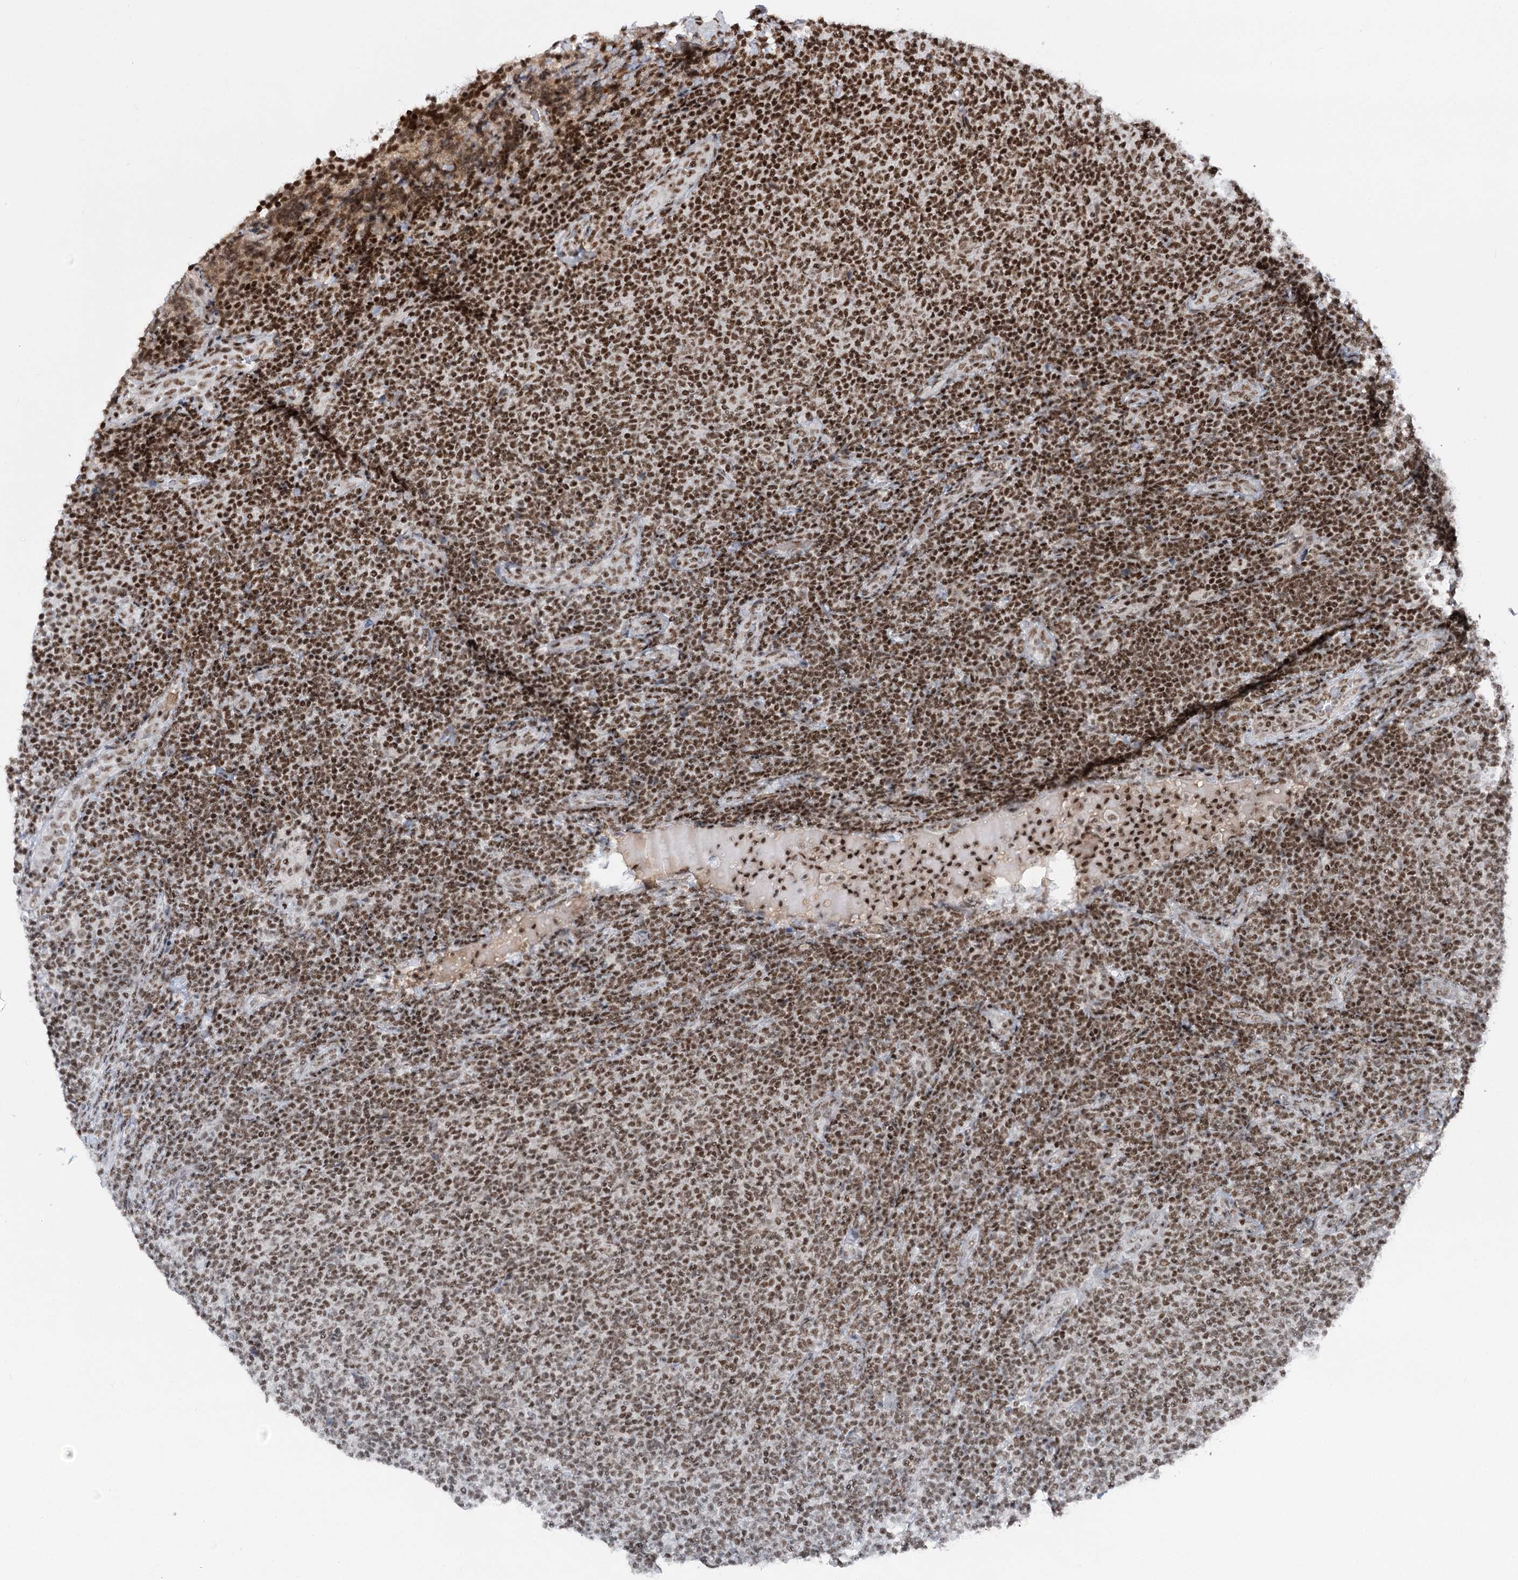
{"staining": {"intensity": "strong", "quantity": ">75%", "location": "nuclear"}, "tissue": "lymphoma", "cell_type": "Tumor cells", "image_type": "cancer", "snomed": [{"axis": "morphology", "description": "Malignant lymphoma, non-Hodgkin's type, Low grade"}, {"axis": "topography", "description": "Lymph node"}], "caption": "About >75% of tumor cells in human lymphoma demonstrate strong nuclear protein positivity as visualized by brown immunohistochemical staining.", "gene": "CGGBP1", "patient": {"sex": "male", "age": 66}}